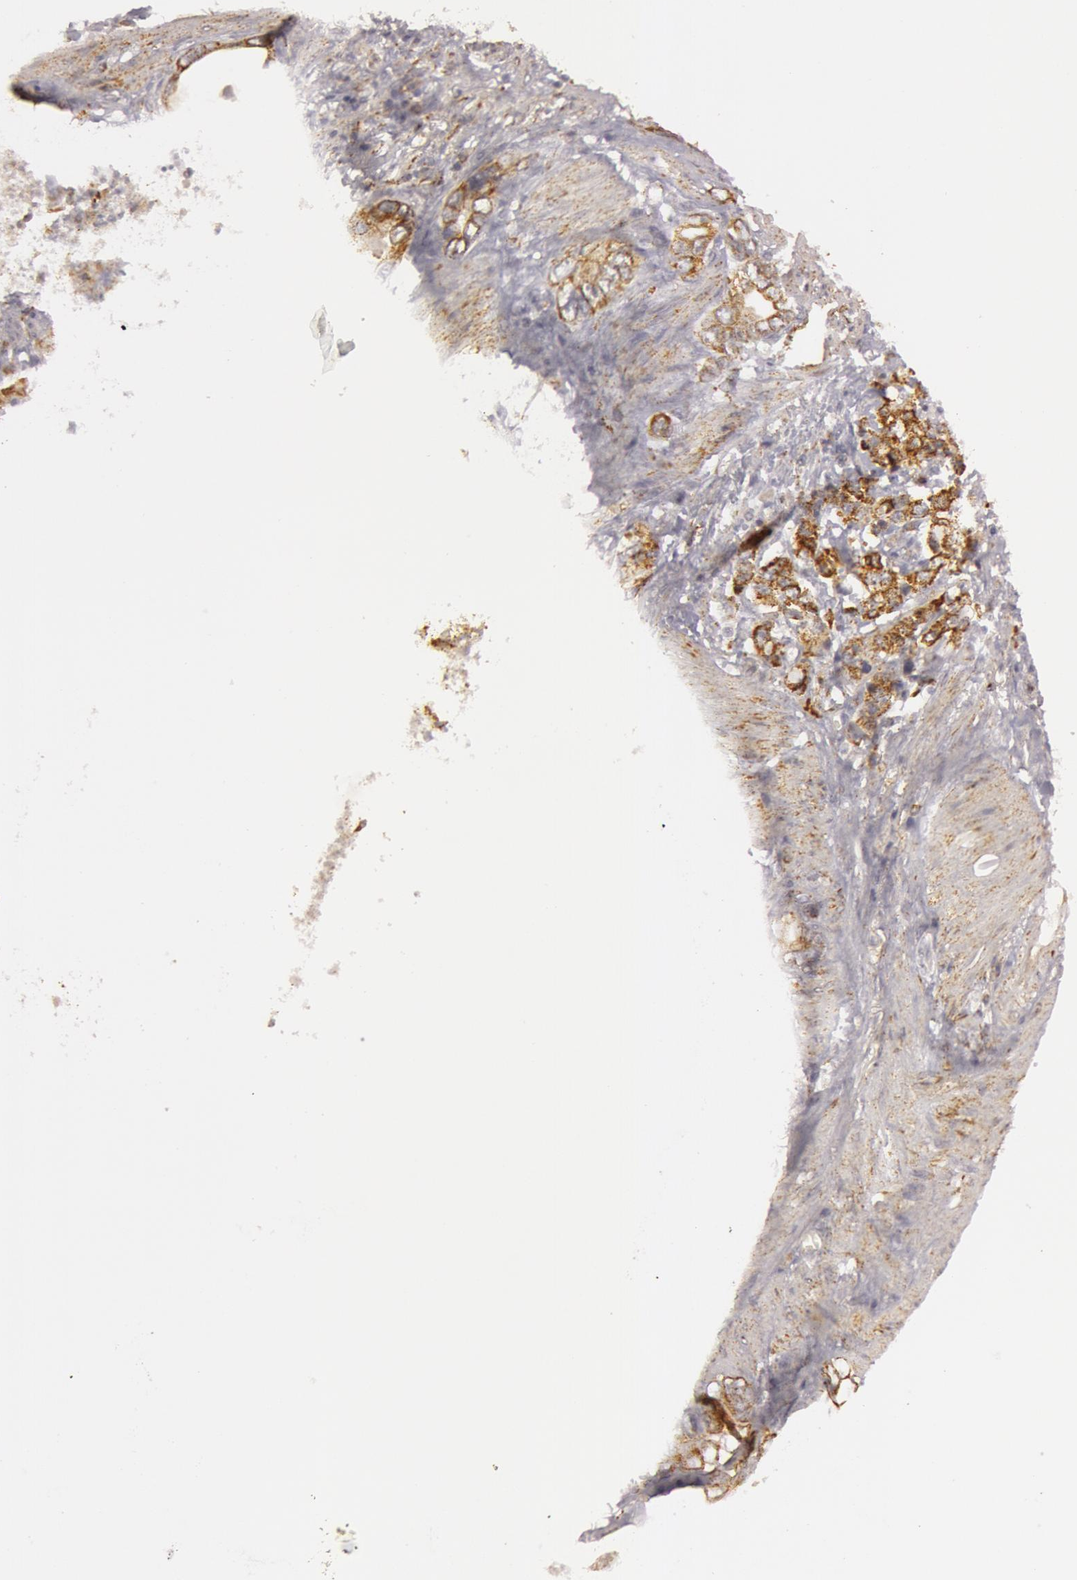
{"staining": {"intensity": "moderate", "quantity": ">75%", "location": "cytoplasmic/membranous"}, "tissue": "stomach cancer", "cell_type": "Tumor cells", "image_type": "cancer", "snomed": [{"axis": "morphology", "description": "Adenocarcinoma, NOS"}, {"axis": "topography", "description": "Stomach"}], "caption": "Adenocarcinoma (stomach) was stained to show a protein in brown. There is medium levels of moderate cytoplasmic/membranous staining in approximately >75% of tumor cells.", "gene": "C7", "patient": {"sex": "male", "age": 78}}